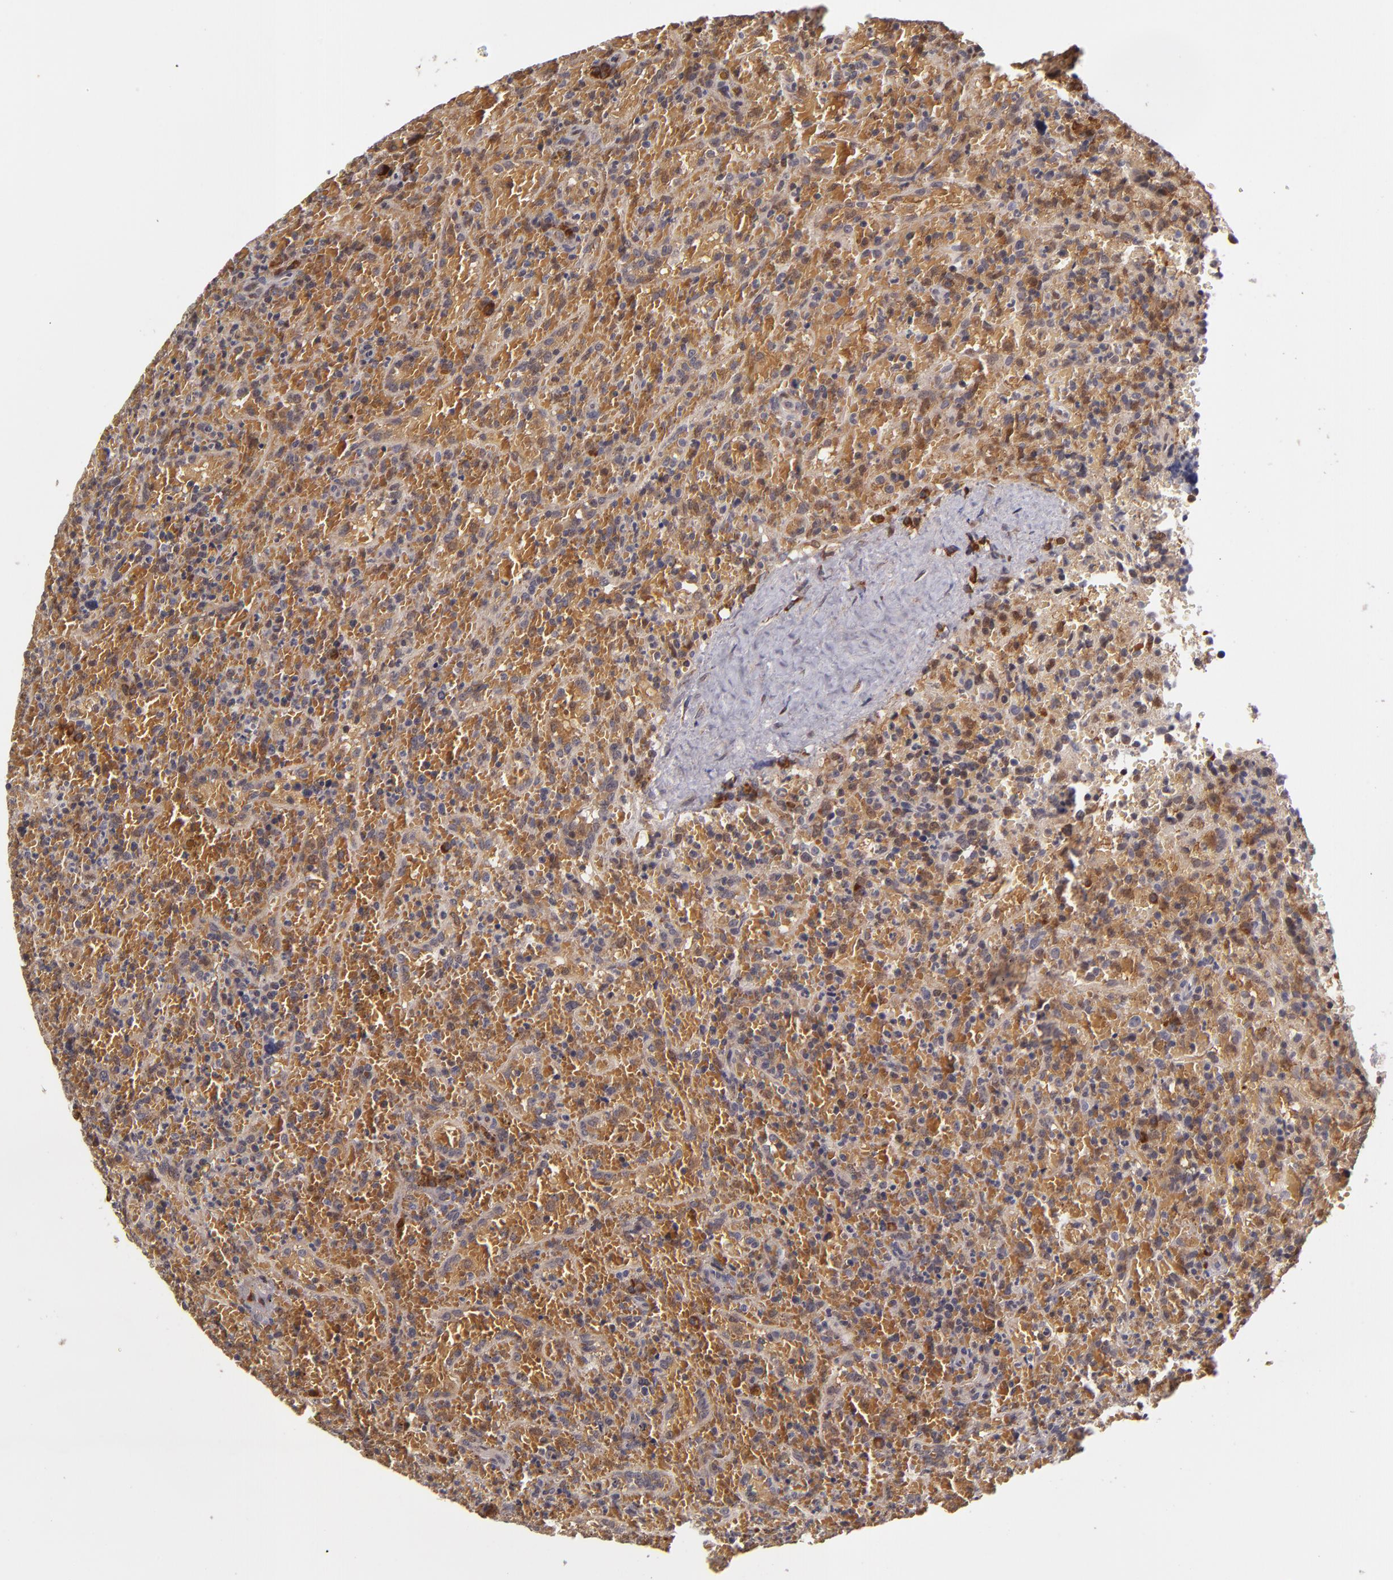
{"staining": {"intensity": "weak", "quantity": "25%-75%", "location": "cytoplasmic/membranous"}, "tissue": "lymphoma", "cell_type": "Tumor cells", "image_type": "cancer", "snomed": [{"axis": "morphology", "description": "Malignant lymphoma, non-Hodgkin's type, High grade"}, {"axis": "topography", "description": "Spleen"}, {"axis": "topography", "description": "Lymph node"}], "caption": "Immunohistochemical staining of human lymphoma exhibits low levels of weak cytoplasmic/membranous protein staining in about 25%-75% of tumor cells.", "gene": "CASP1", "patient": {"sex": "female", "age": 70}}